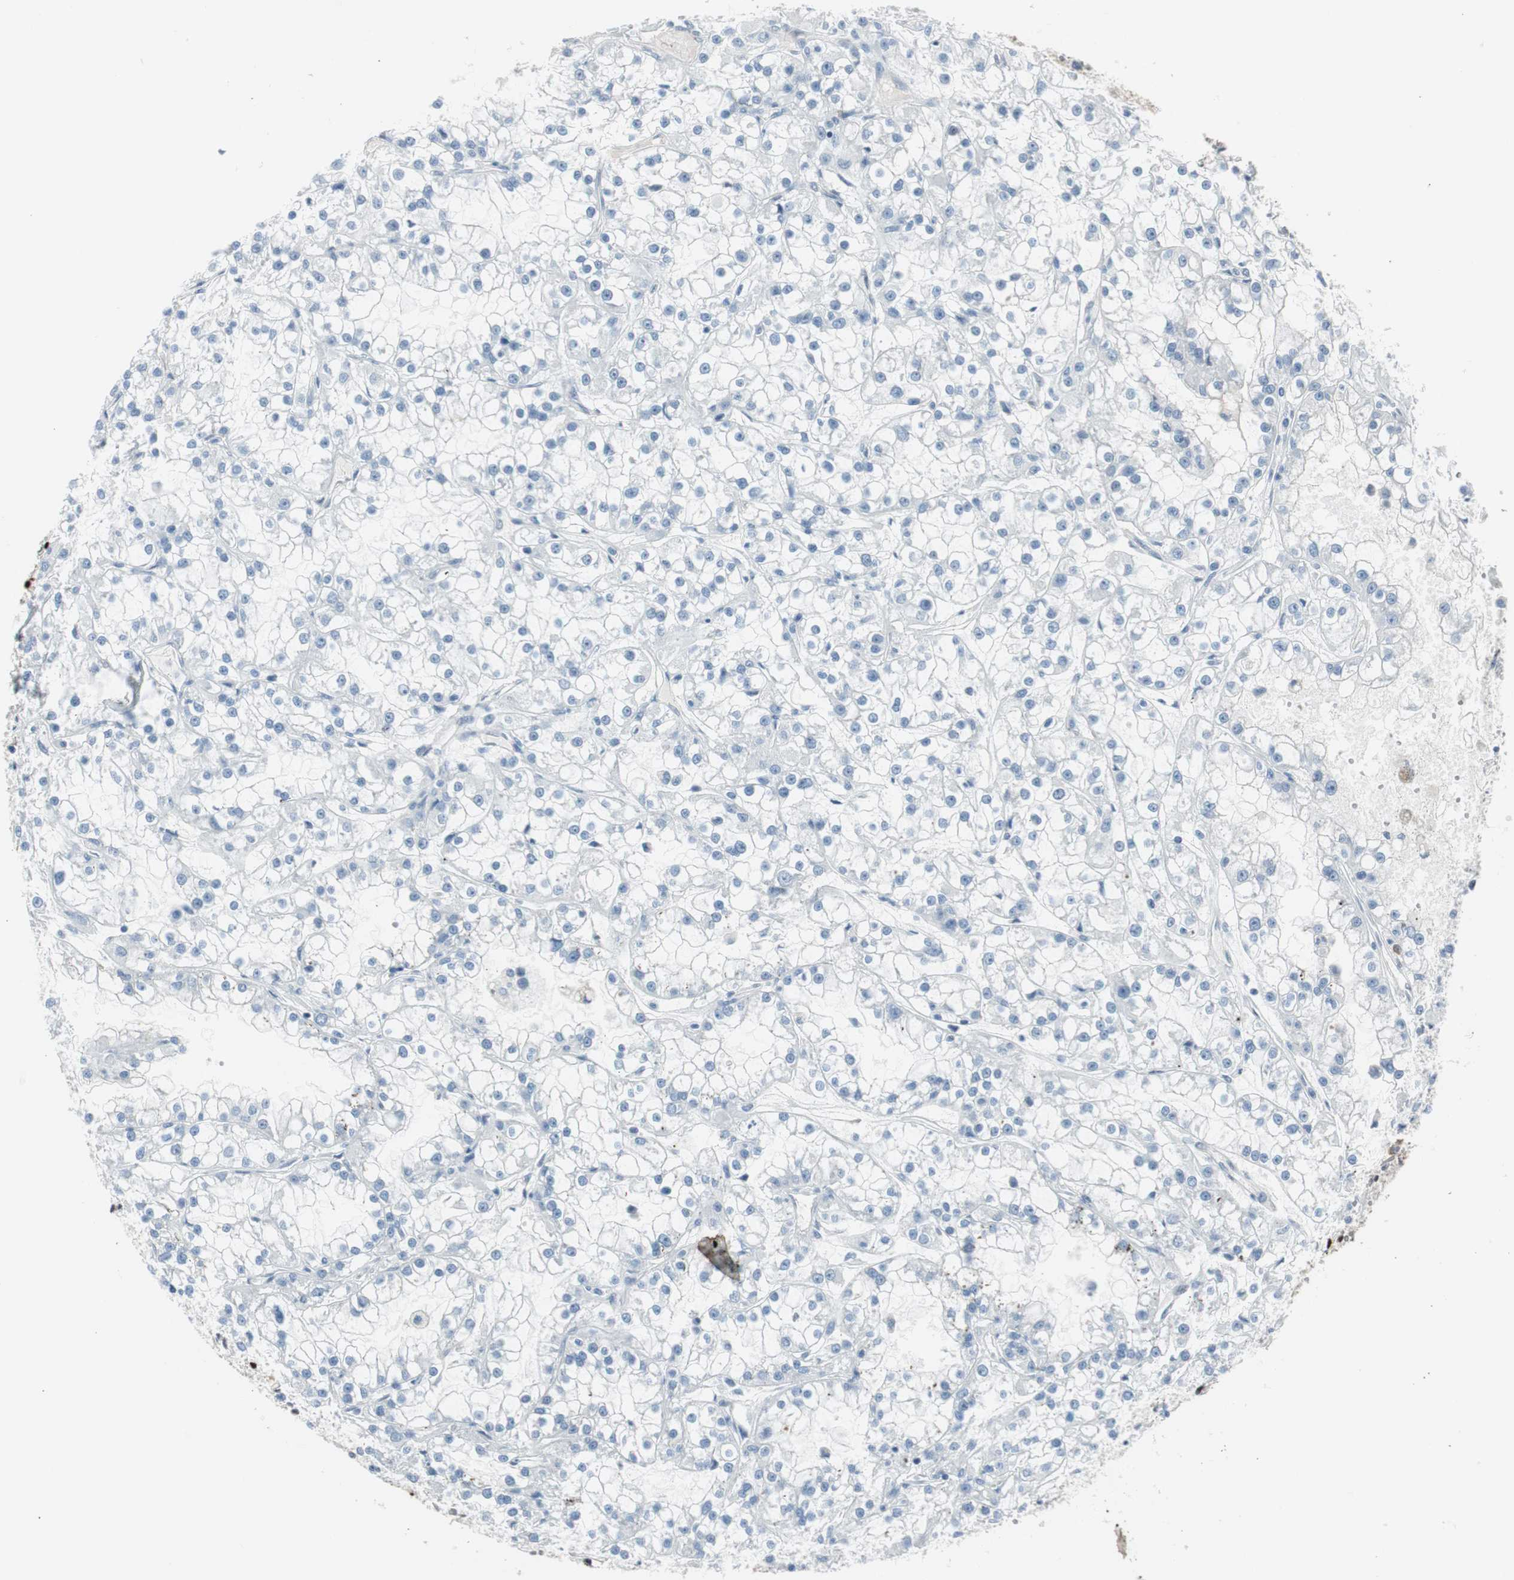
{"staining": {"intensity": "negative", "quantity": "none", "location": "none"}, "tissue": "renal cancer", "cell_type": "Tumor cells", "image_type": "cancer", "snomed": [{"axis": "morphology", "description": "Adenocarcinoma, NOS"}, {"axis": "topography", "description": "Kidney"}], "caption": "Image shows no protein positivity in tumor cells of adenocarcinoma (renal) tissue. (DAB immunohistochemistry with hematoxylin counter stain).", "gene": "PML", "patient": {"sex": "female", "age": 52}}